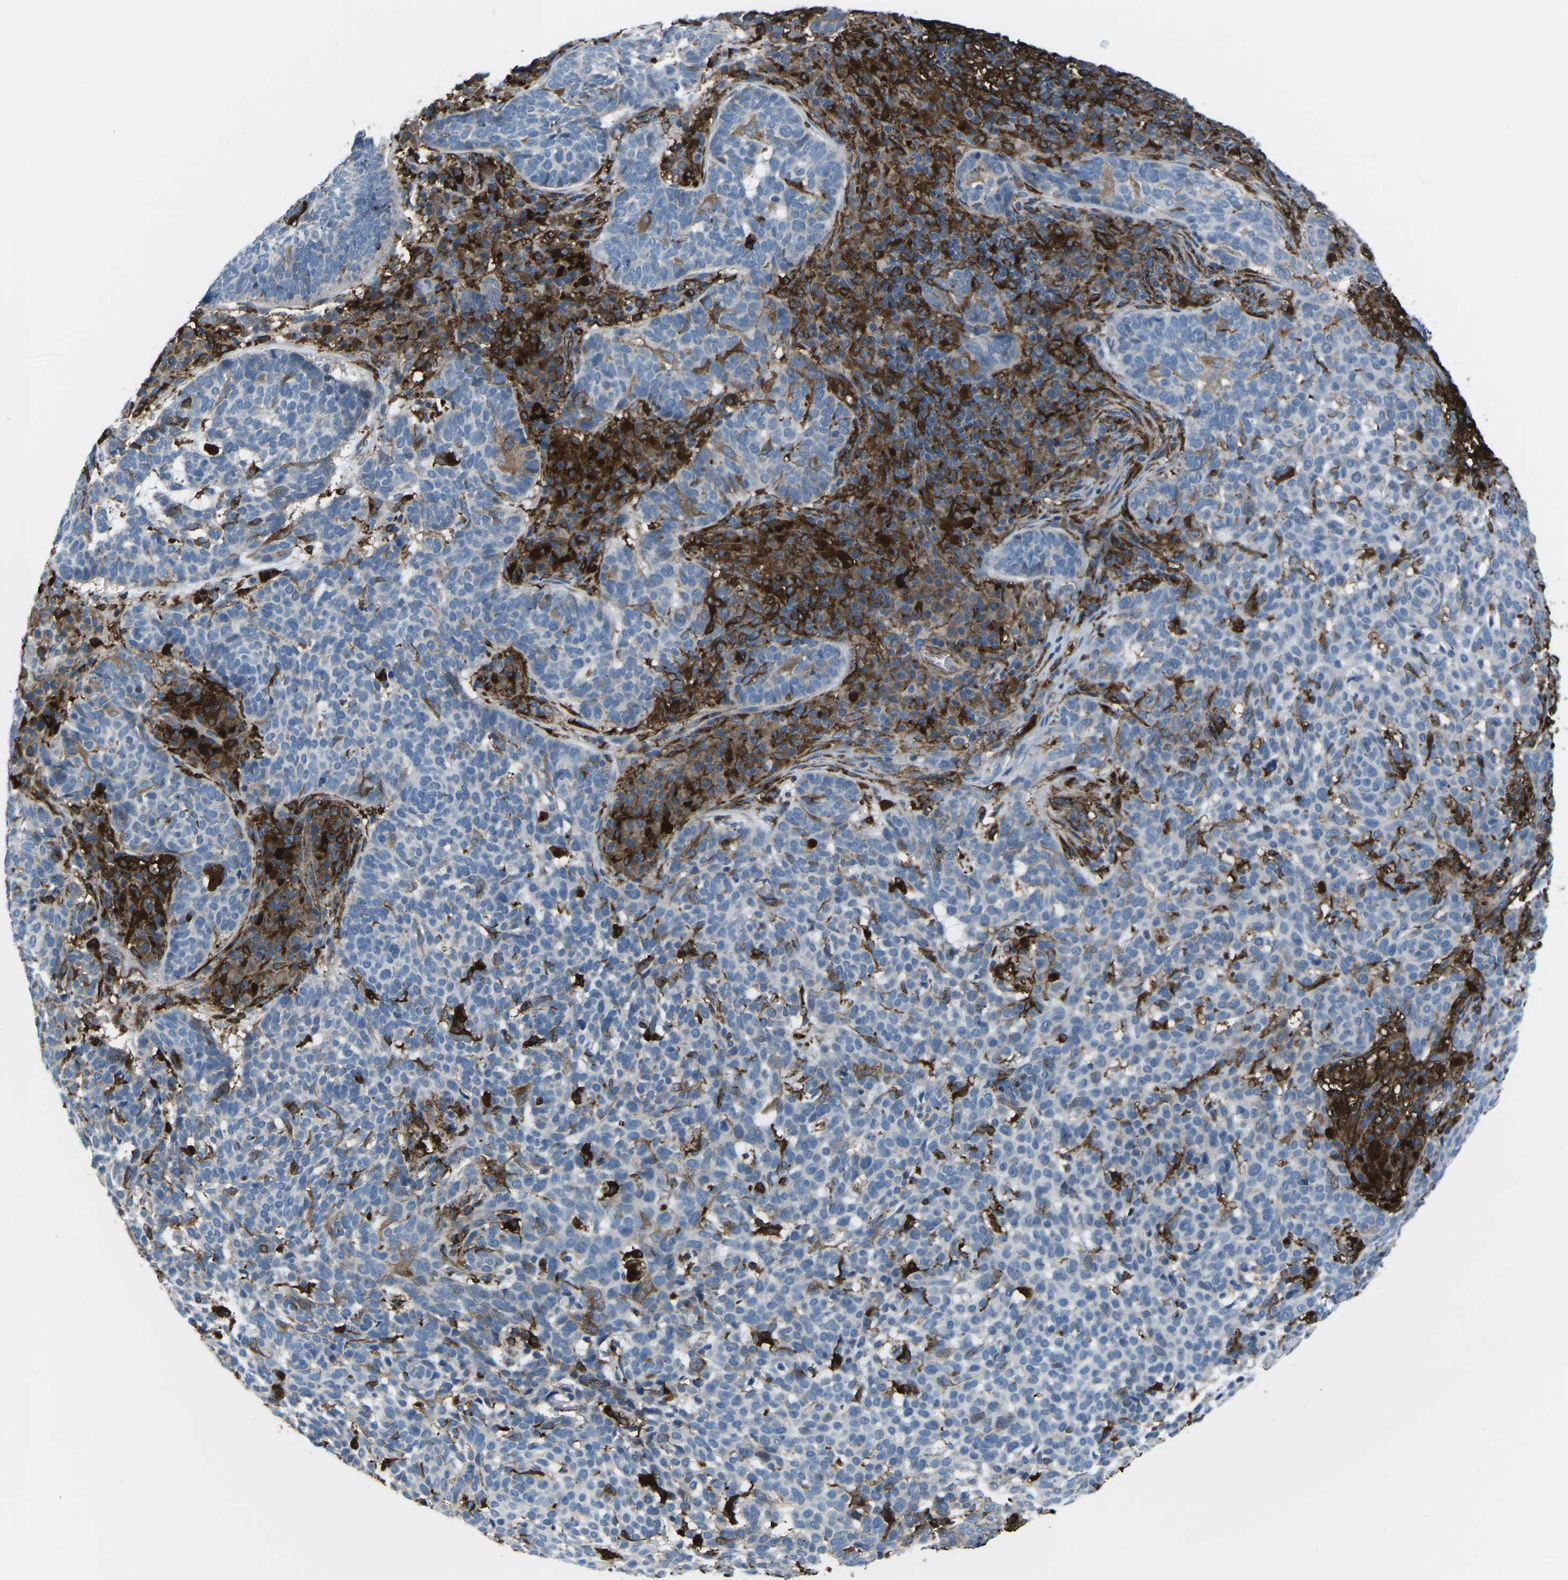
{"staining": {"intensity": "negative", "quantity": "none", "location": "none"}, "tissue": "skin cancer", "cell_type": "Tumor cells", "image_type": "cancer", "snomed": [{"axis": "morphology", "description": "Basal cell carcinoma"}, {"axis": "topography", "description": "Skin"}], "caption": "An immunohistochemistry histopathology image of skin basal cell carcinoma is shown. There is no staining in tumor cells of skin basal cell carcinoma. The staining was performed using DAB to visualize the protein expression in brown, while the nuclei were stained in blue with hematoxylin (Magnification: 20x).", "gene": "PTPN1", "patient": {"sex": "male", "age": 85}}